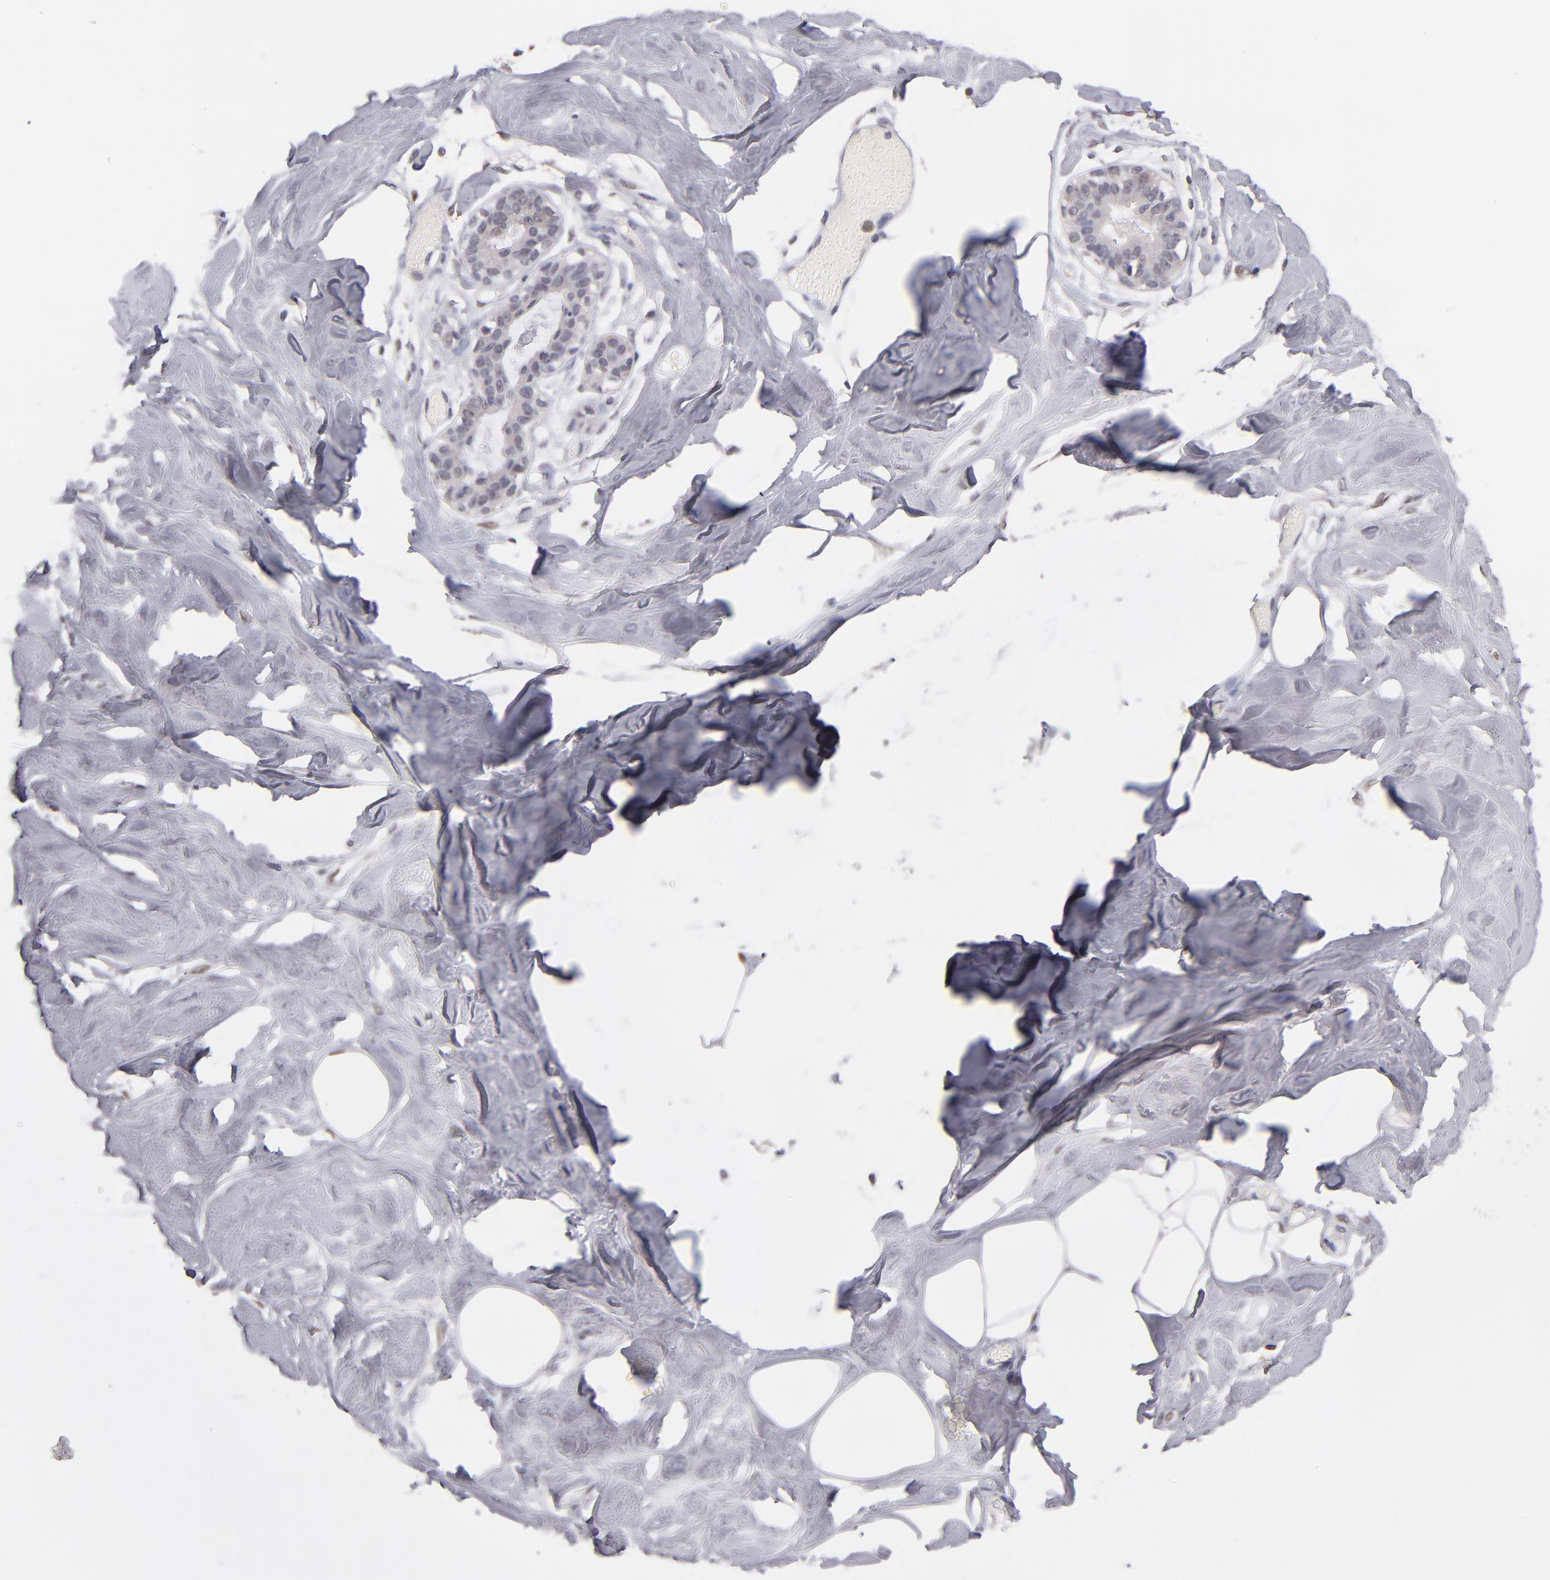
{"staining": {"intensity": "negative", "quantity": "none", "location": "none"}, "tissue": "breast", "cell_type": "Adipocytes", "image_type": "normal", "snomed": [{"axis": "morphology", "description": "Normal tissue, NOS"}, {"axis": "topography", "description": "Breast"}, {"axis": "topography", "description": "Soft tissue"}], "caption": "IHC histopathology image of normal breast: breast stained with DAB (3,3'-diaminobenzidine) demonstrates no significant protein expression in adipocytes. The staining was performed using DAB to visualize the protein expression in brown, while the nuclei were stained in blue with hematoxylin (Magnification: 20x).", "gene": "MGAM", "patient": {"sex": "female", "age": 25}}